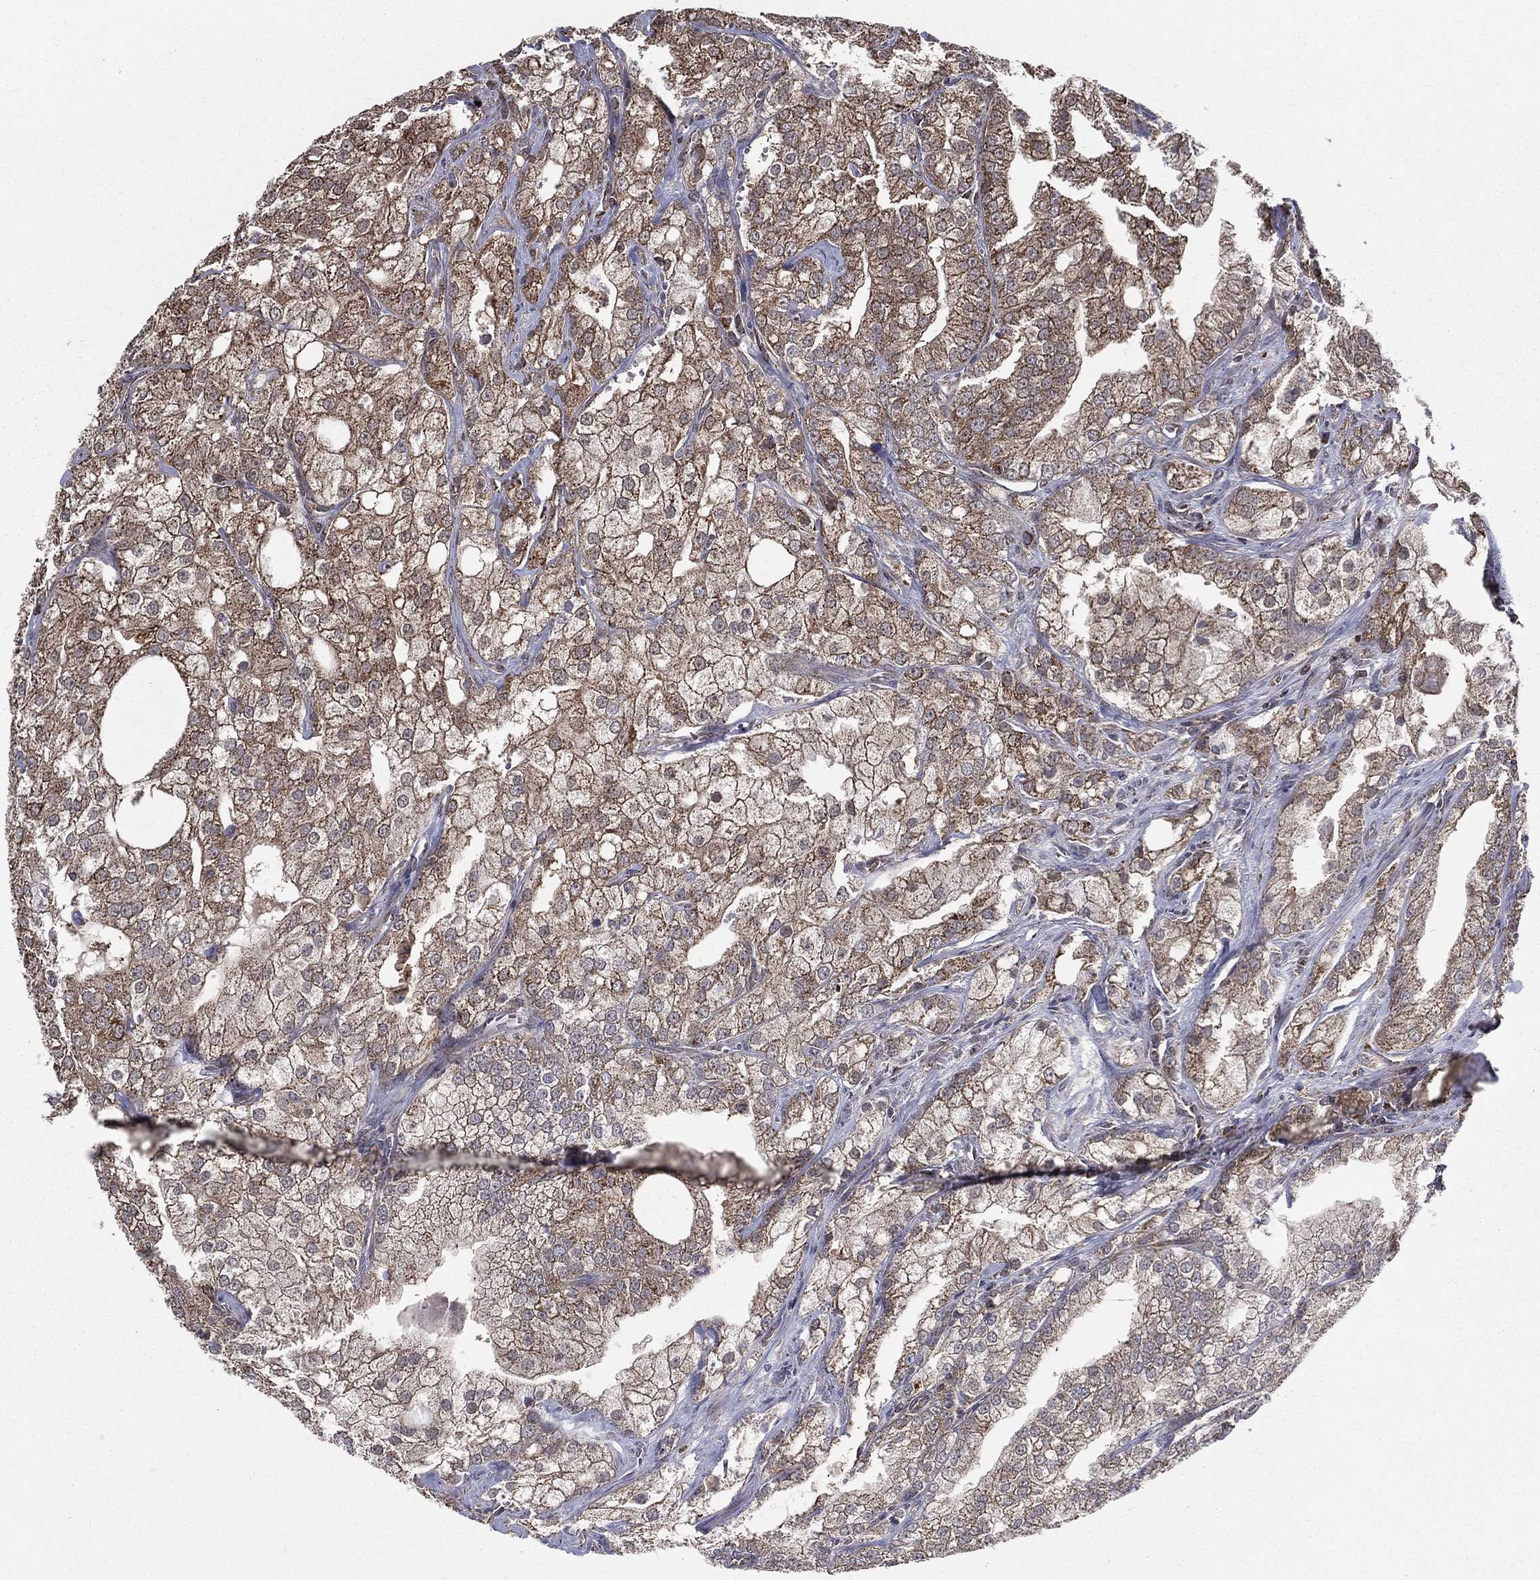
{"staining": {"intensity": "moderate", "quantity": ">75%", "location": "cytoplasmic/membranous"}, "tissue": "prostate cancer", "cell_type": "Tumor cells", "image_type": "cancer", "snomed": [{"axis": "morphology", "description": "Adenocarcinoma, NOS"}, {"axis": "topography", "description": "Prostate"}], "caption": "Moderate cytoplasmic/membranous staining is appreciated in about >75% of tumor cells in prostate adenocarcinoma.", "gene": "RIGI", "patient": {"sex": "male", "age": 70}}